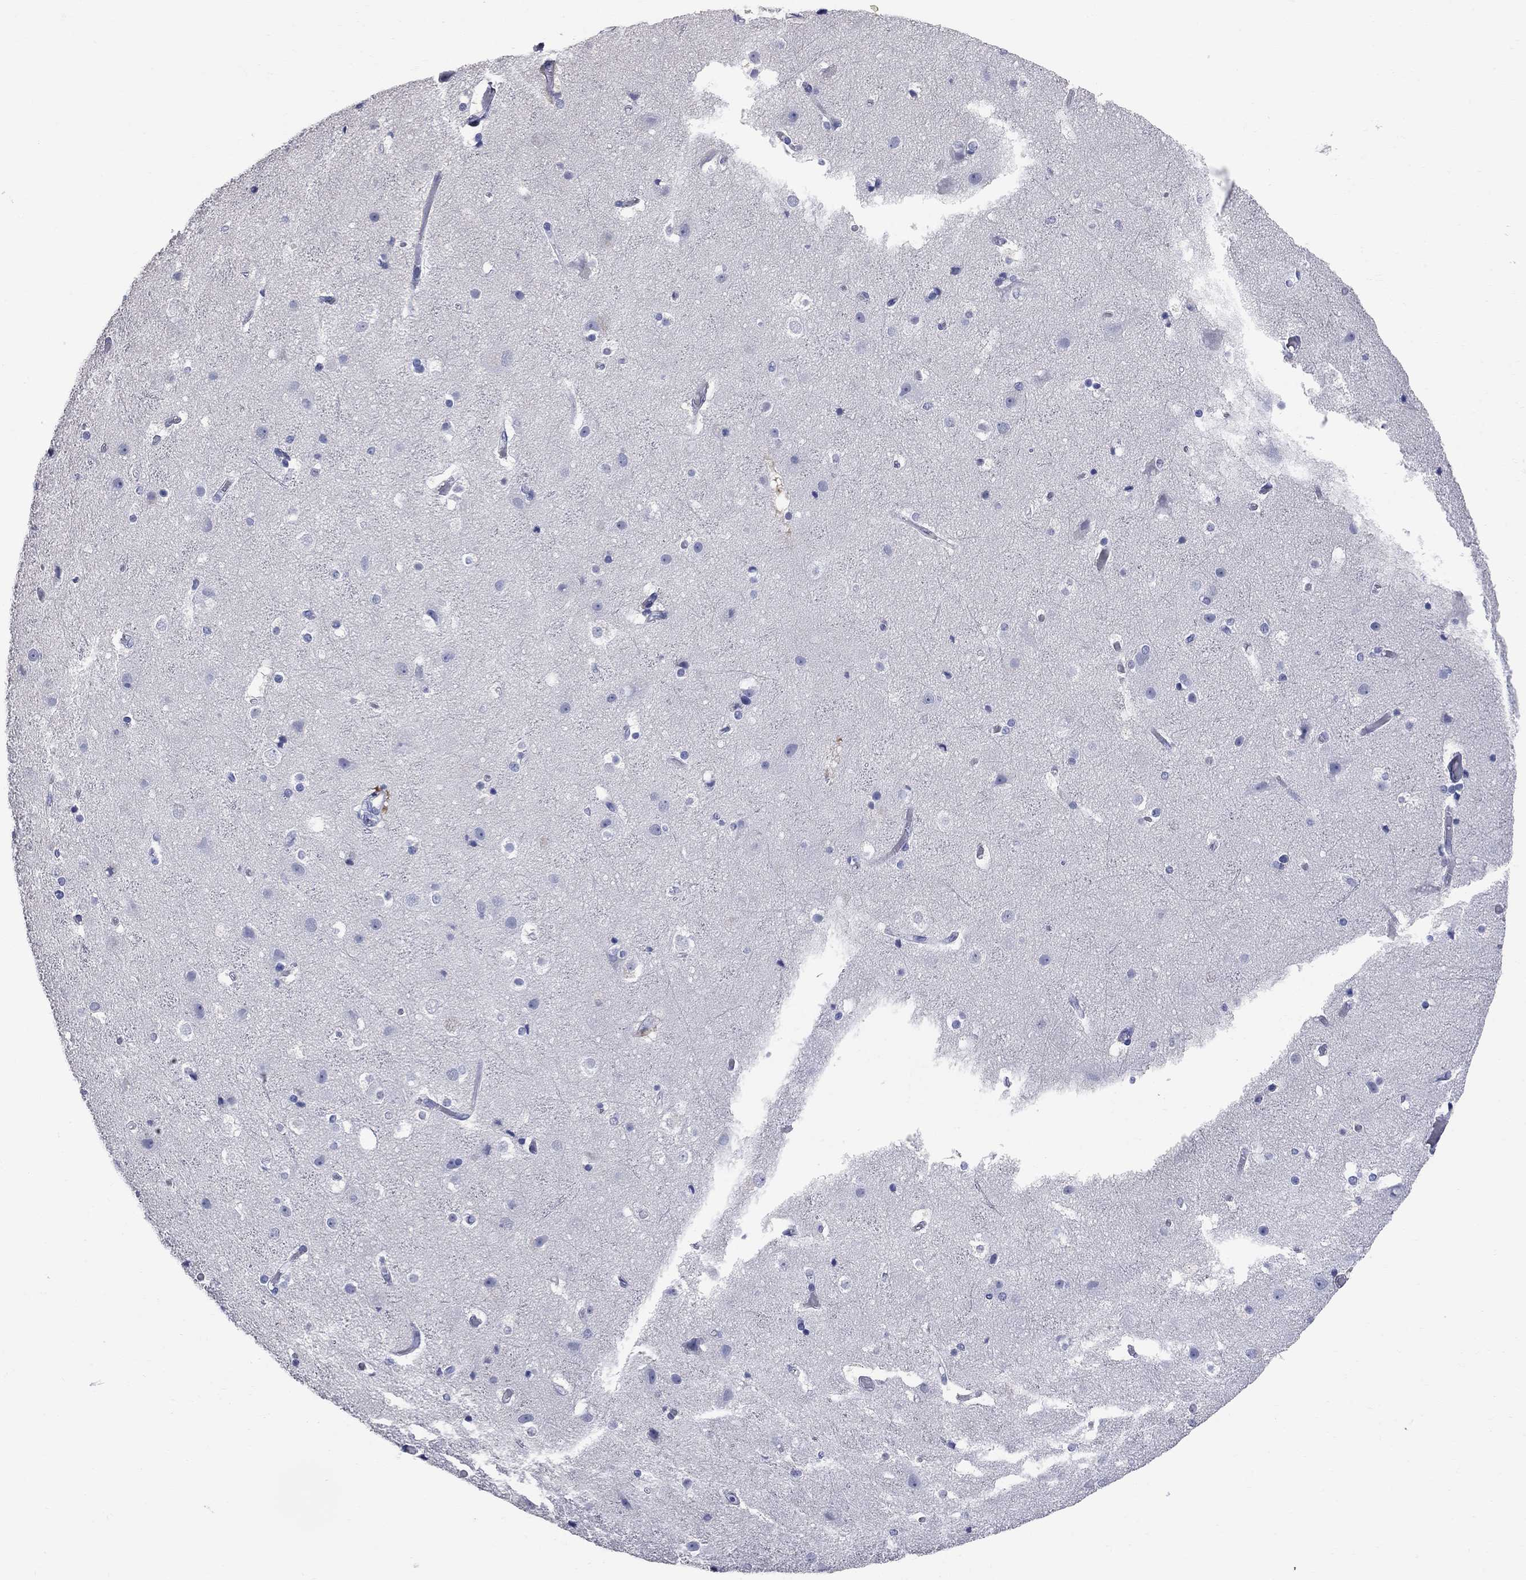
{"staining": {"intensity": "negative", "quantity": "none", "location": "none"}, "tissue": "cerebral cortex", "cell_type": "Endothelial cells", "image_type": "normal", "snomed": [{"axis": "morphology", "description": "Normal tissue, NOS"}, {"axis": "topography", "description": "Cerebral cortex"}], "caption": "The histopathology image reveals no significant positivity in endothelial cells of cerebral cortex.", "gene": "FAM221B", "patient": {"sex": "female", "age": 52}}